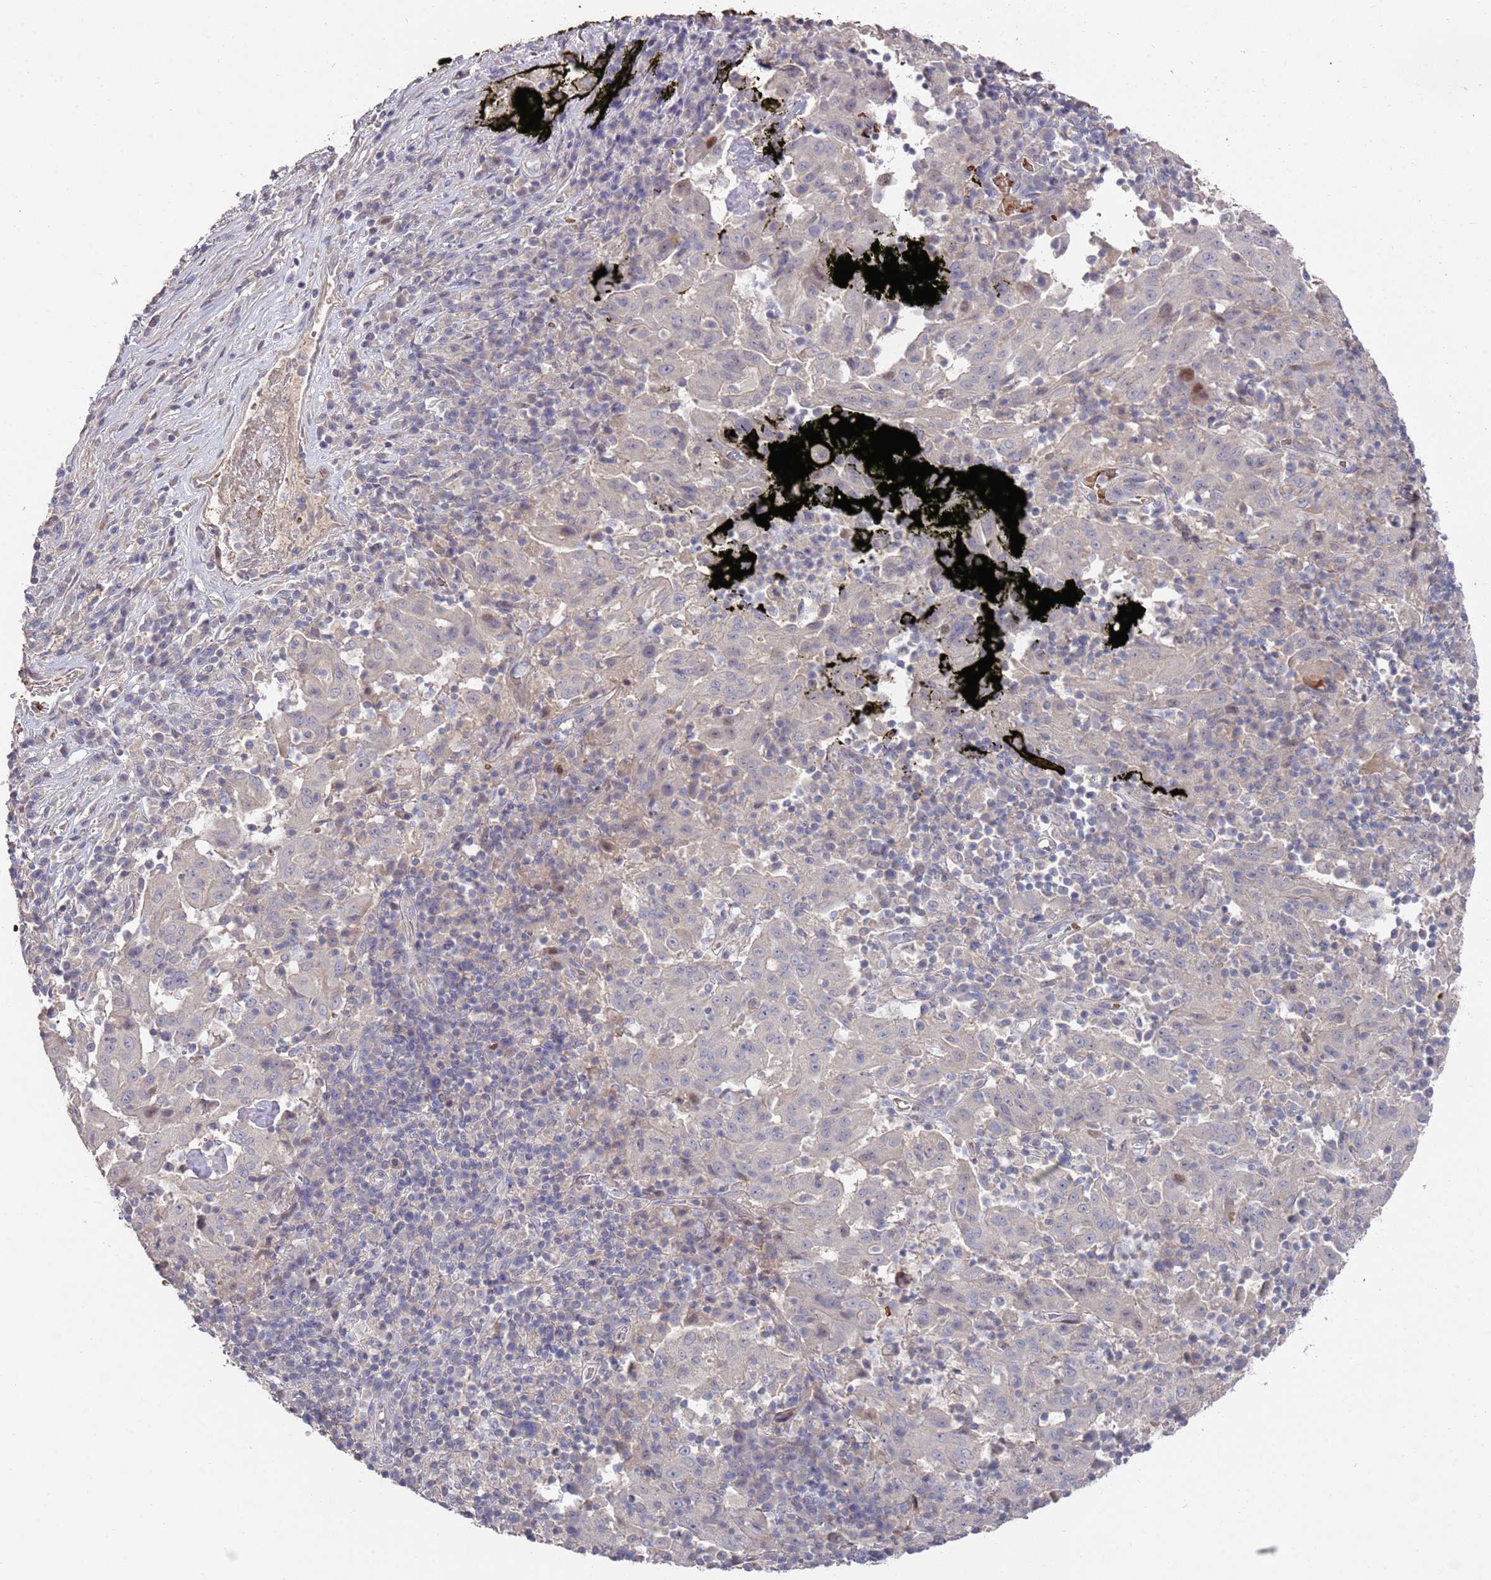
{"staining": {"intensity": "negative", "quantity": "none", "location": "none"}, "tissue": "pancreatic cancer", "cell_type": "Tumor cells", "image_type": "cancer", "snomed": [{"axis": "morphology", "description": "Adenocarcinoma, NOS"}, {"axis": "topography", "description": "Pancreas"}], "caption": "Immunohistochemistry micrograph of pancreatic cancer stained for a protein (brown), which displays no staining in tumor cells.", "gene": "LACC1", "patient": {"sex": "male", "age": 63}}